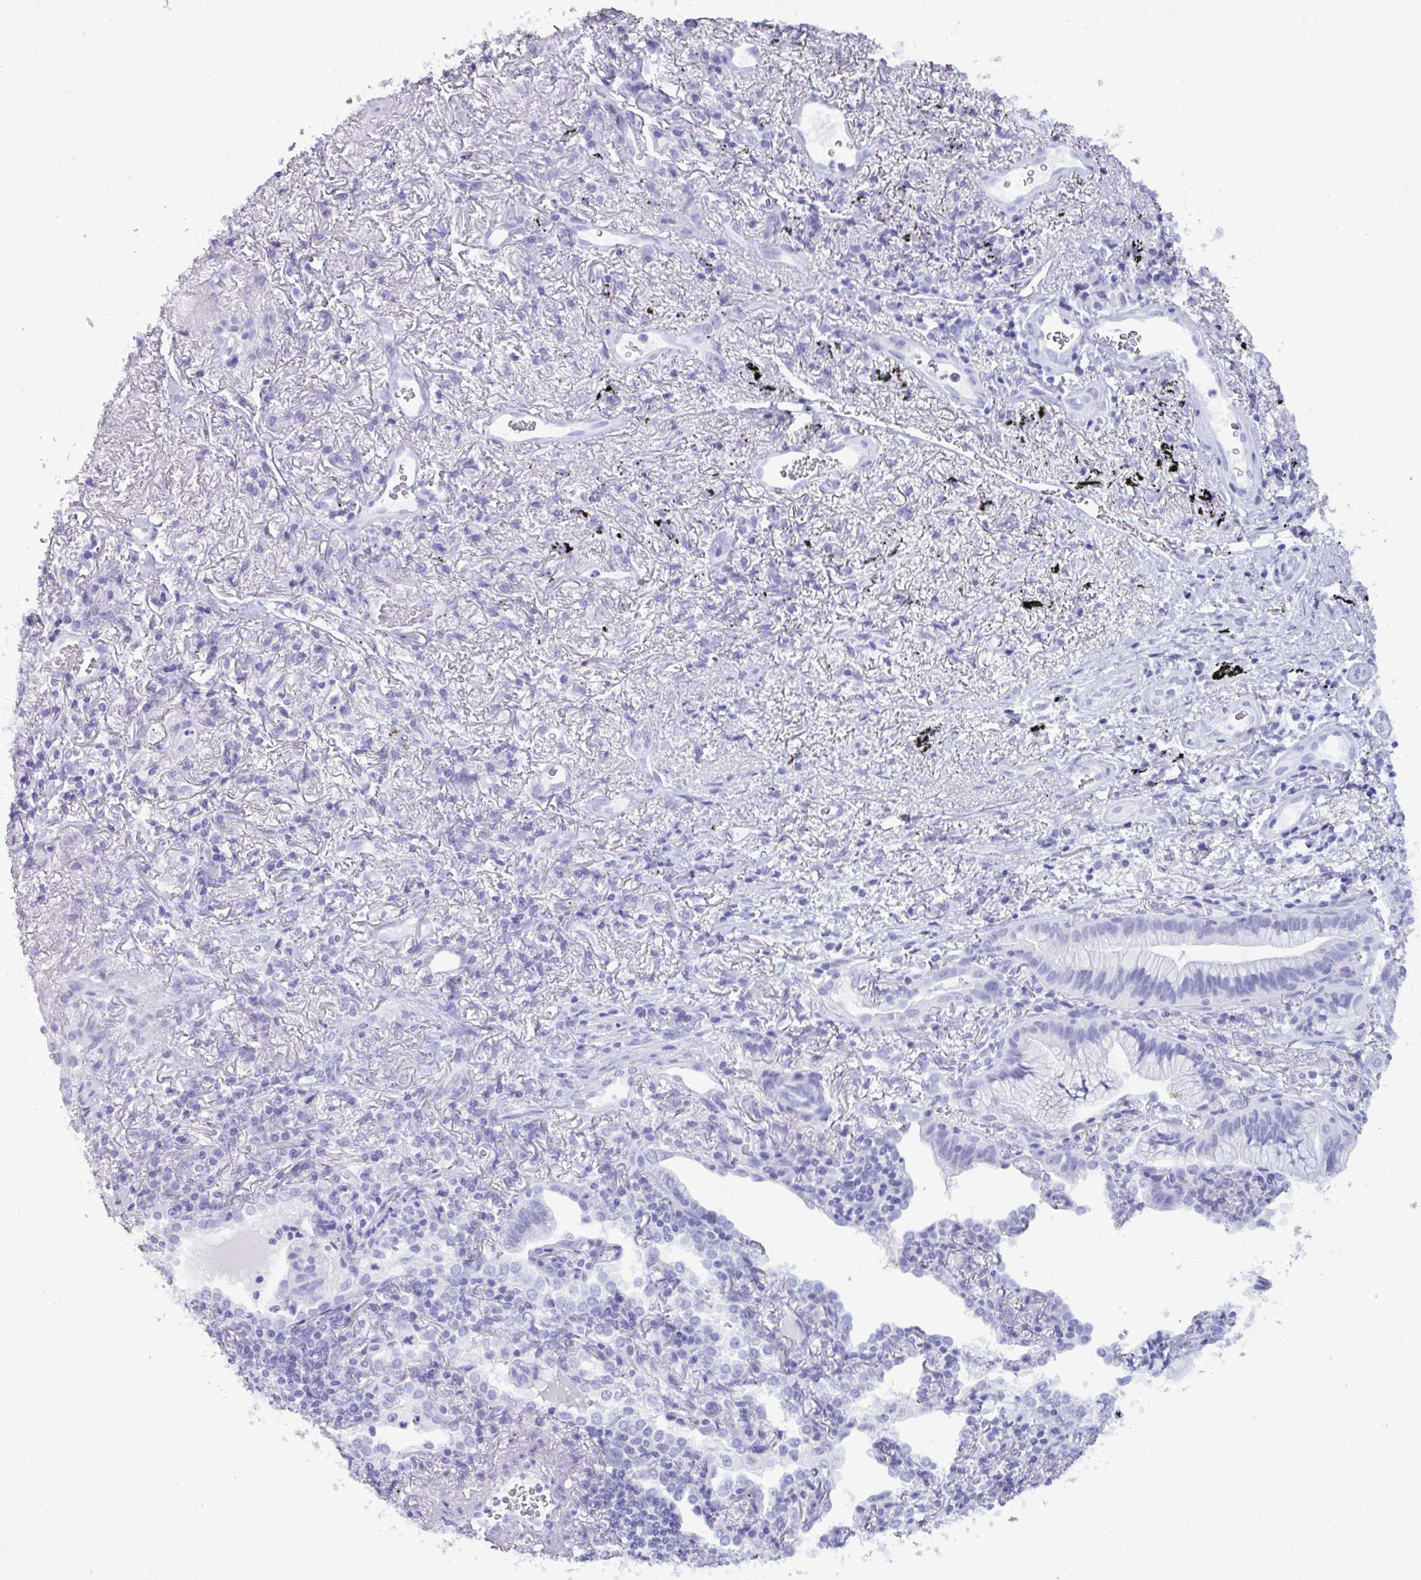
{"staining": {"intensity": "negative", "quantity": "none", "location": "none"}, "tissue": "lung cancer", "cell_type": "Tumor cells", "image_type": "cancer", "snomed": [{"axis": "morphology", "description": "Adenocarcinoma, NOS"}, {"axis": "topography", "description": "Lung"}], "caption": "Lung adenocarcinoma was stained to show a protein in brown. There is no significant positivity in tumor cells.", "gene": "MRGPRG", "patient": {"sex": "male", "age": 77}}